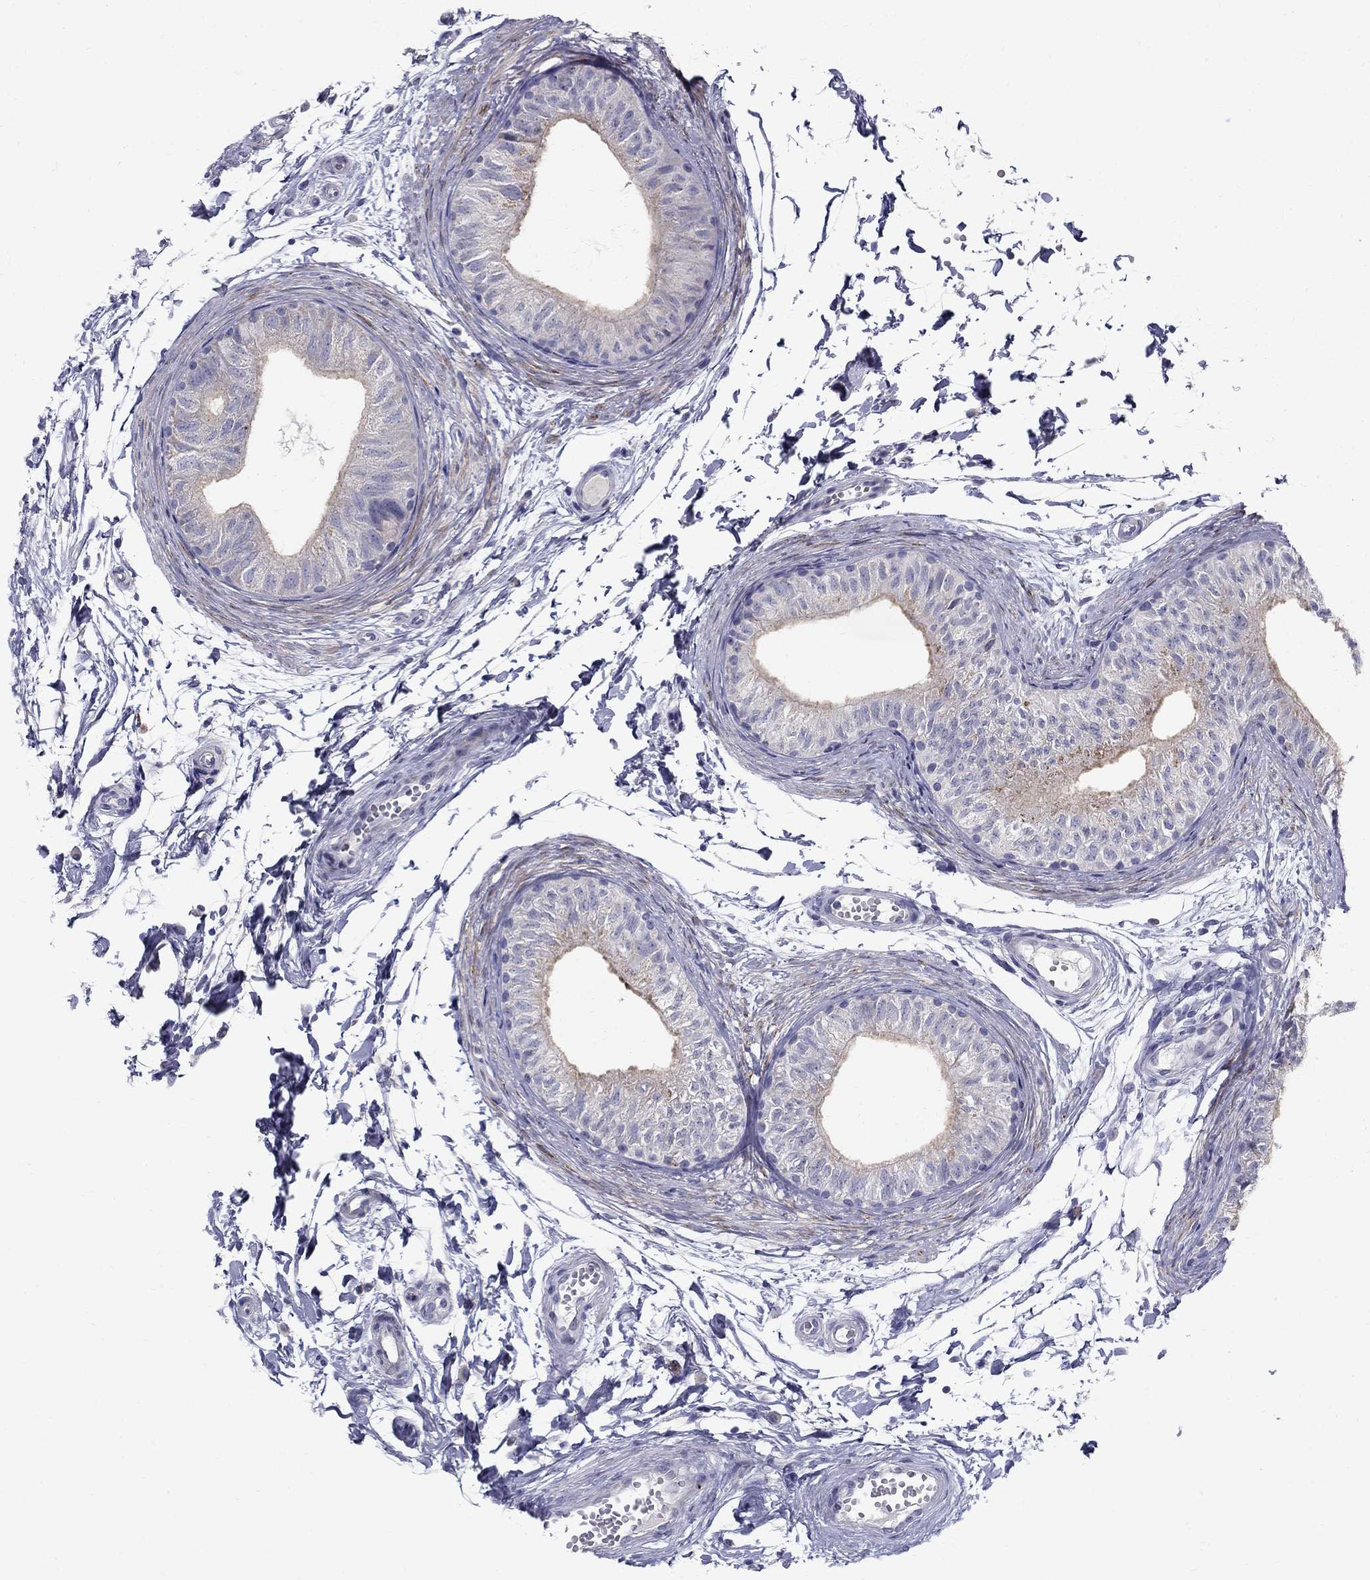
{"staining": {"intensity": "negative", "quantity": "none", "location": "none"}, "tissue": "epididymis", "cell_type": "Glandular cells", "image_type": "normal", "snomed": [{"axis": "morphology", "description": "Normal tissue, NOS"}, {"axis": "topography", "description": "Epididymis"}], "caption": "The histopathology image demonstrates no staining of glandular cells in normal epididymis. (DAB immunohistochemistry (IHC) visualized using brightfield microscopy, high magnification).", "gene": "TP53TG5", "patient": {"sex": "male", "age": 22}}